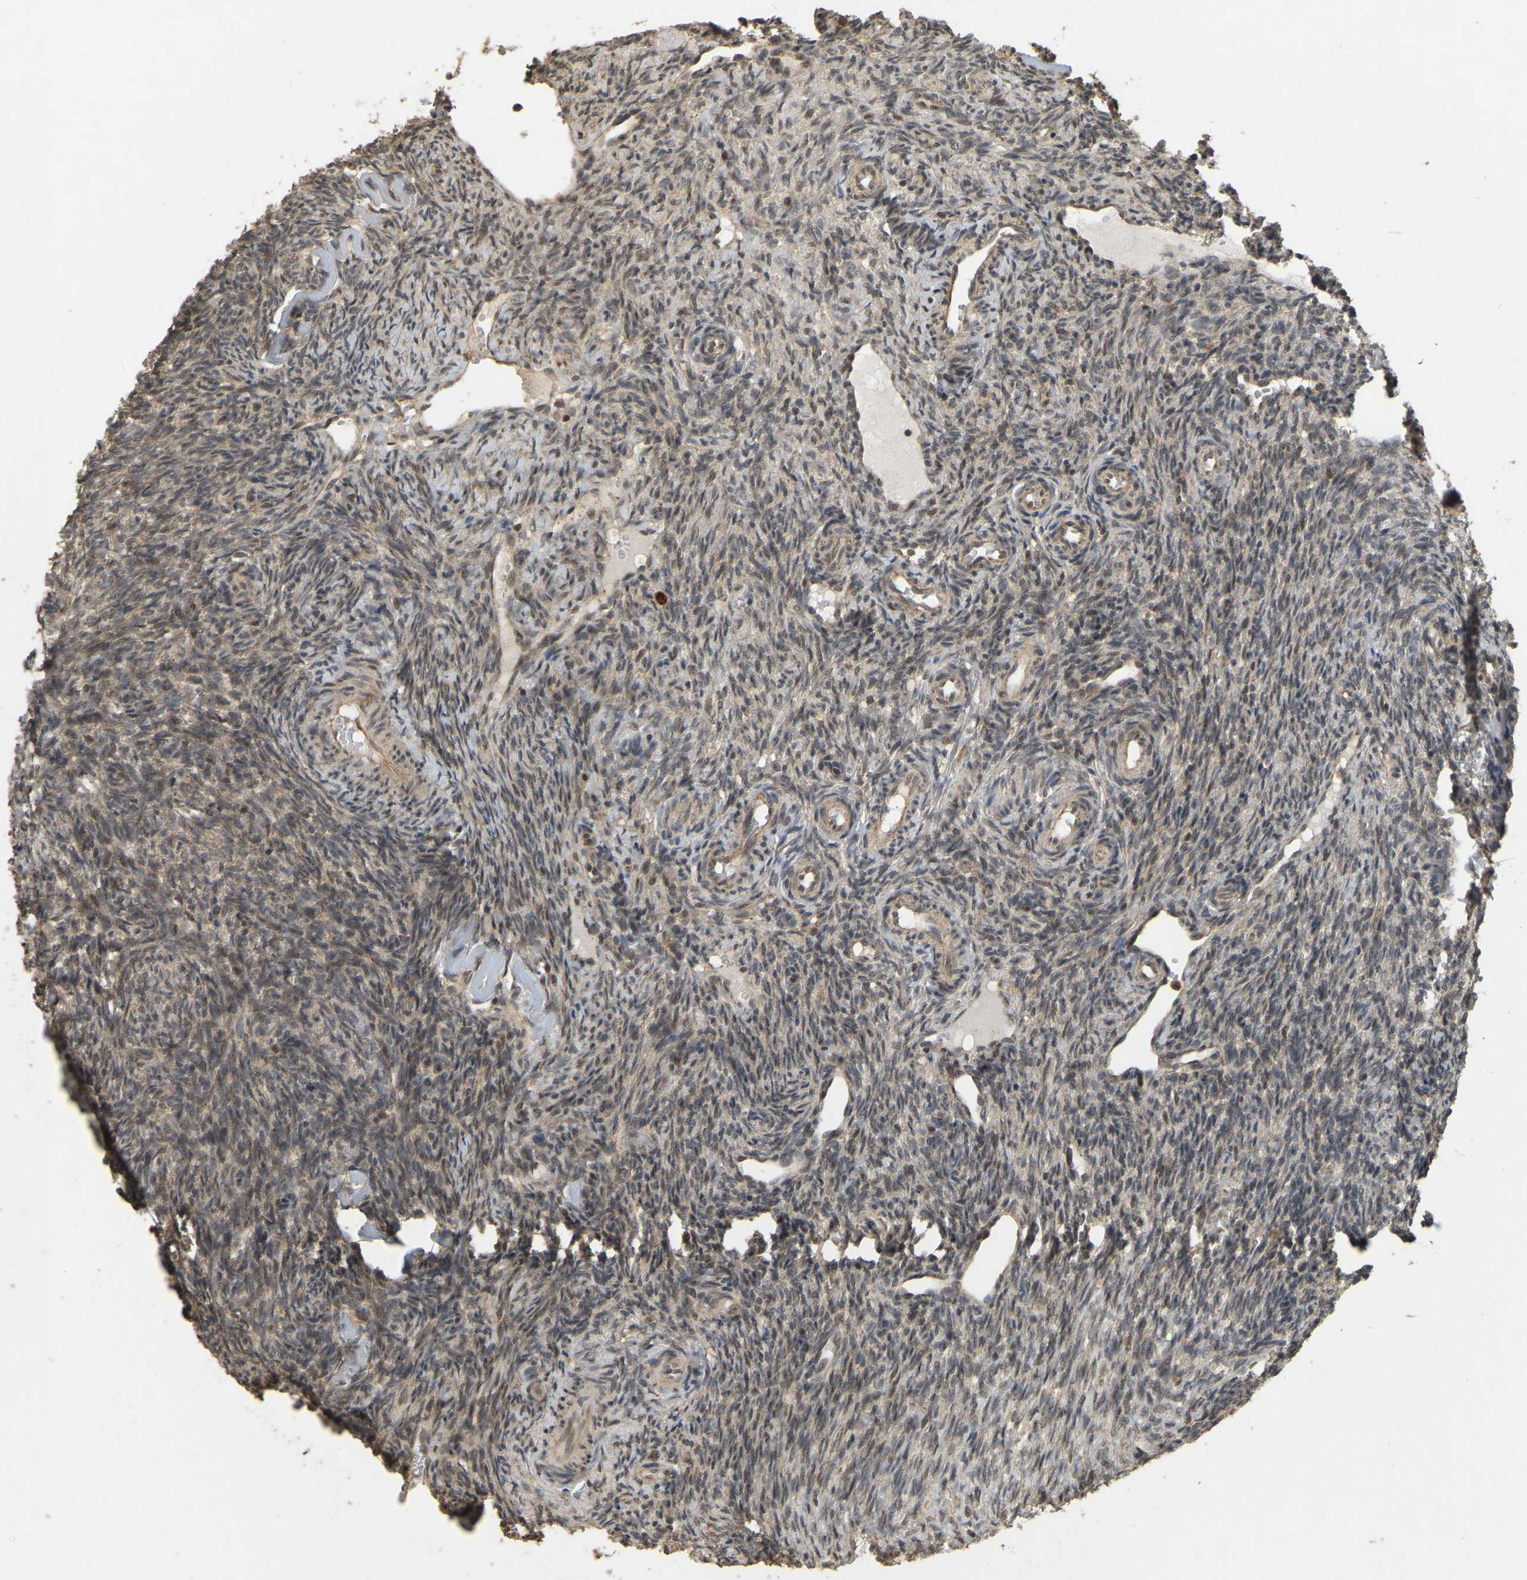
{"staining": {"intensity": "moderate", "quantity": ">75%", "location": "cytoplasmic/membranous,nuclear"}, "tissue": "ovary", "cell_type": "Follicle cells", "image_type": "normal", "snomed": [{"axis": "morphology", "description": "Normal tissue, NOS"}, {"axis": "topography", "description": "Ovary"}], "caption": "Brown immunohistochemical staining in unremarkable human ovary demonstrates moderate cytoplasmic/membranous,nuclear positivity in about >75% of follicle cells. The staining is performed using DAB brown chromogen to label protein expression. The nuclei are counter-stained blue using hematoxylin.", "gene": "BRF2", "patient": {"sex": "female", "age": 41}}